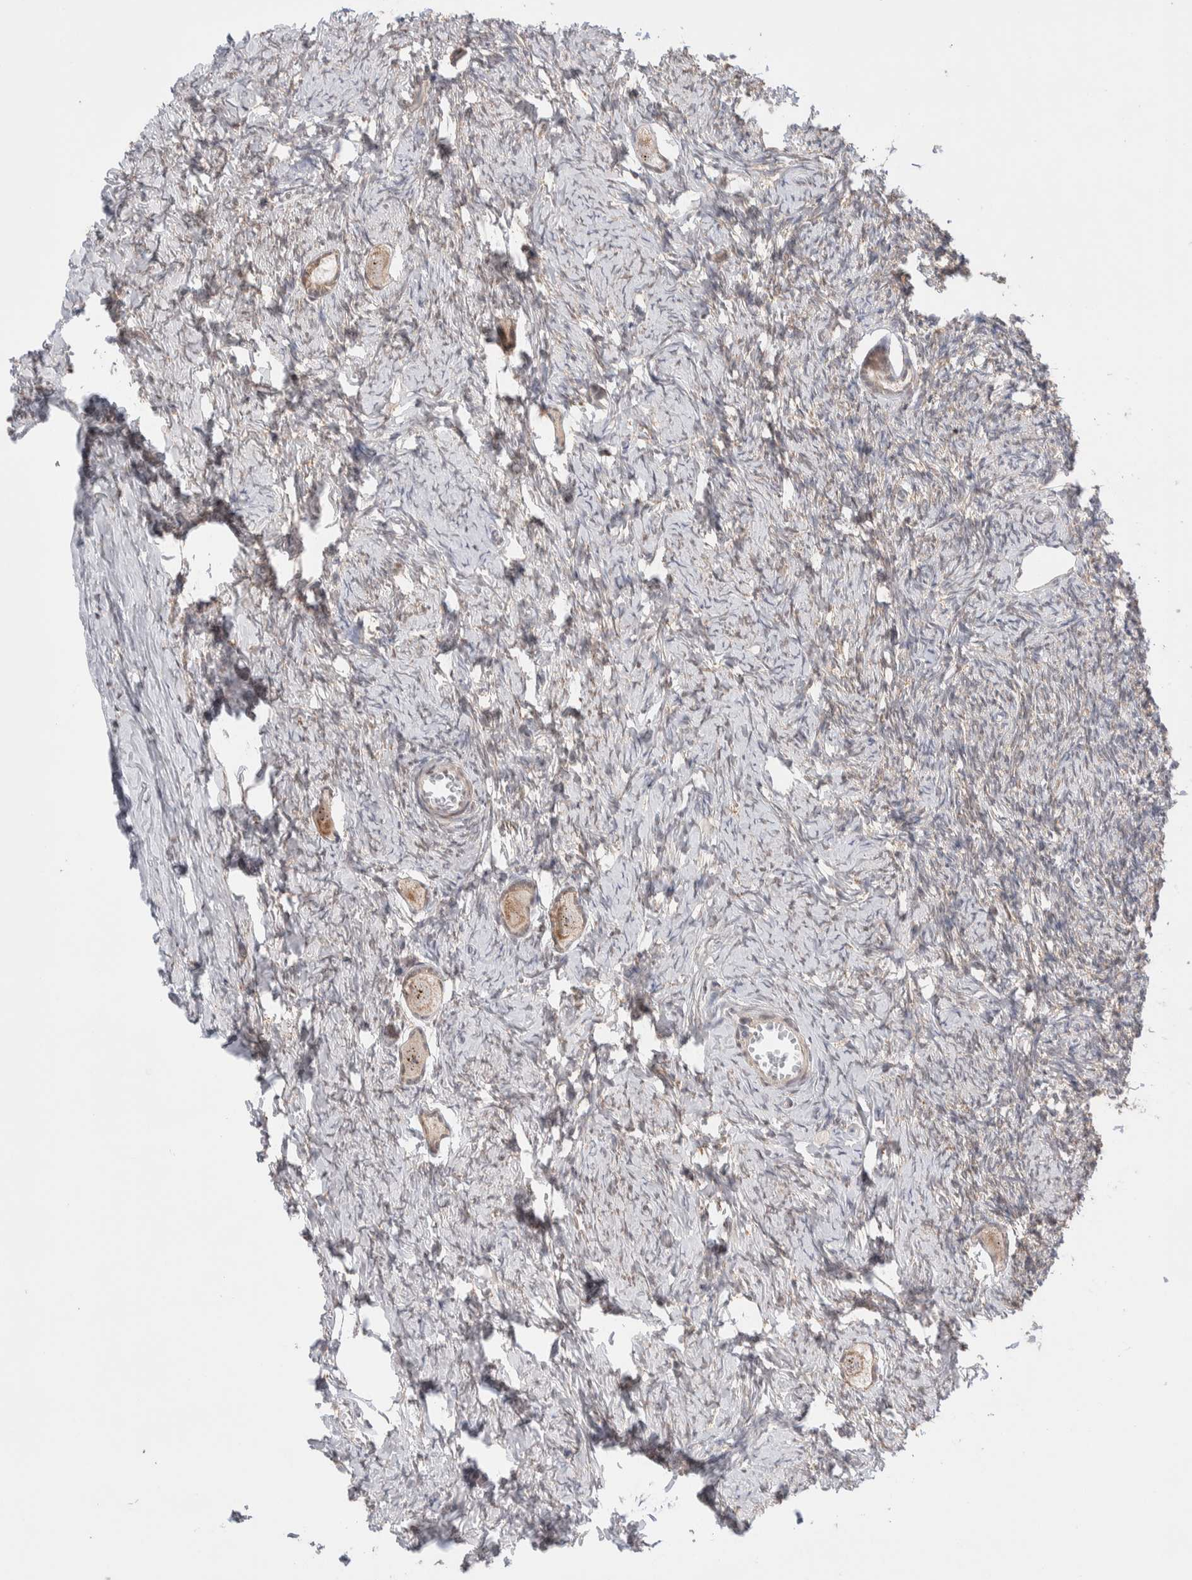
{"staining": {"intensity": "moderate", "quantity": "25%-75%", "location": "cytoplasmic/membranous,nuclear"}, "tissue": "ovary", "cell_type": "Follicle cells", "image_type": "normal", "snomed": [{"axis": "morphology", "description": "Normal tissue, NOS"}, {"axis": "topography", "description": "Ovary"}], "caption": "High-power microscopy captured an IHC image of normal ovary, revealing moderate cytoplasmic/membranous,nuclear expression in about 25%-75% of follicle cells. The protein is shown in brown color, while the nuclei are stained blue.", "gene": "ZNF695", "patient": {"sex": "female", "age": 27}}